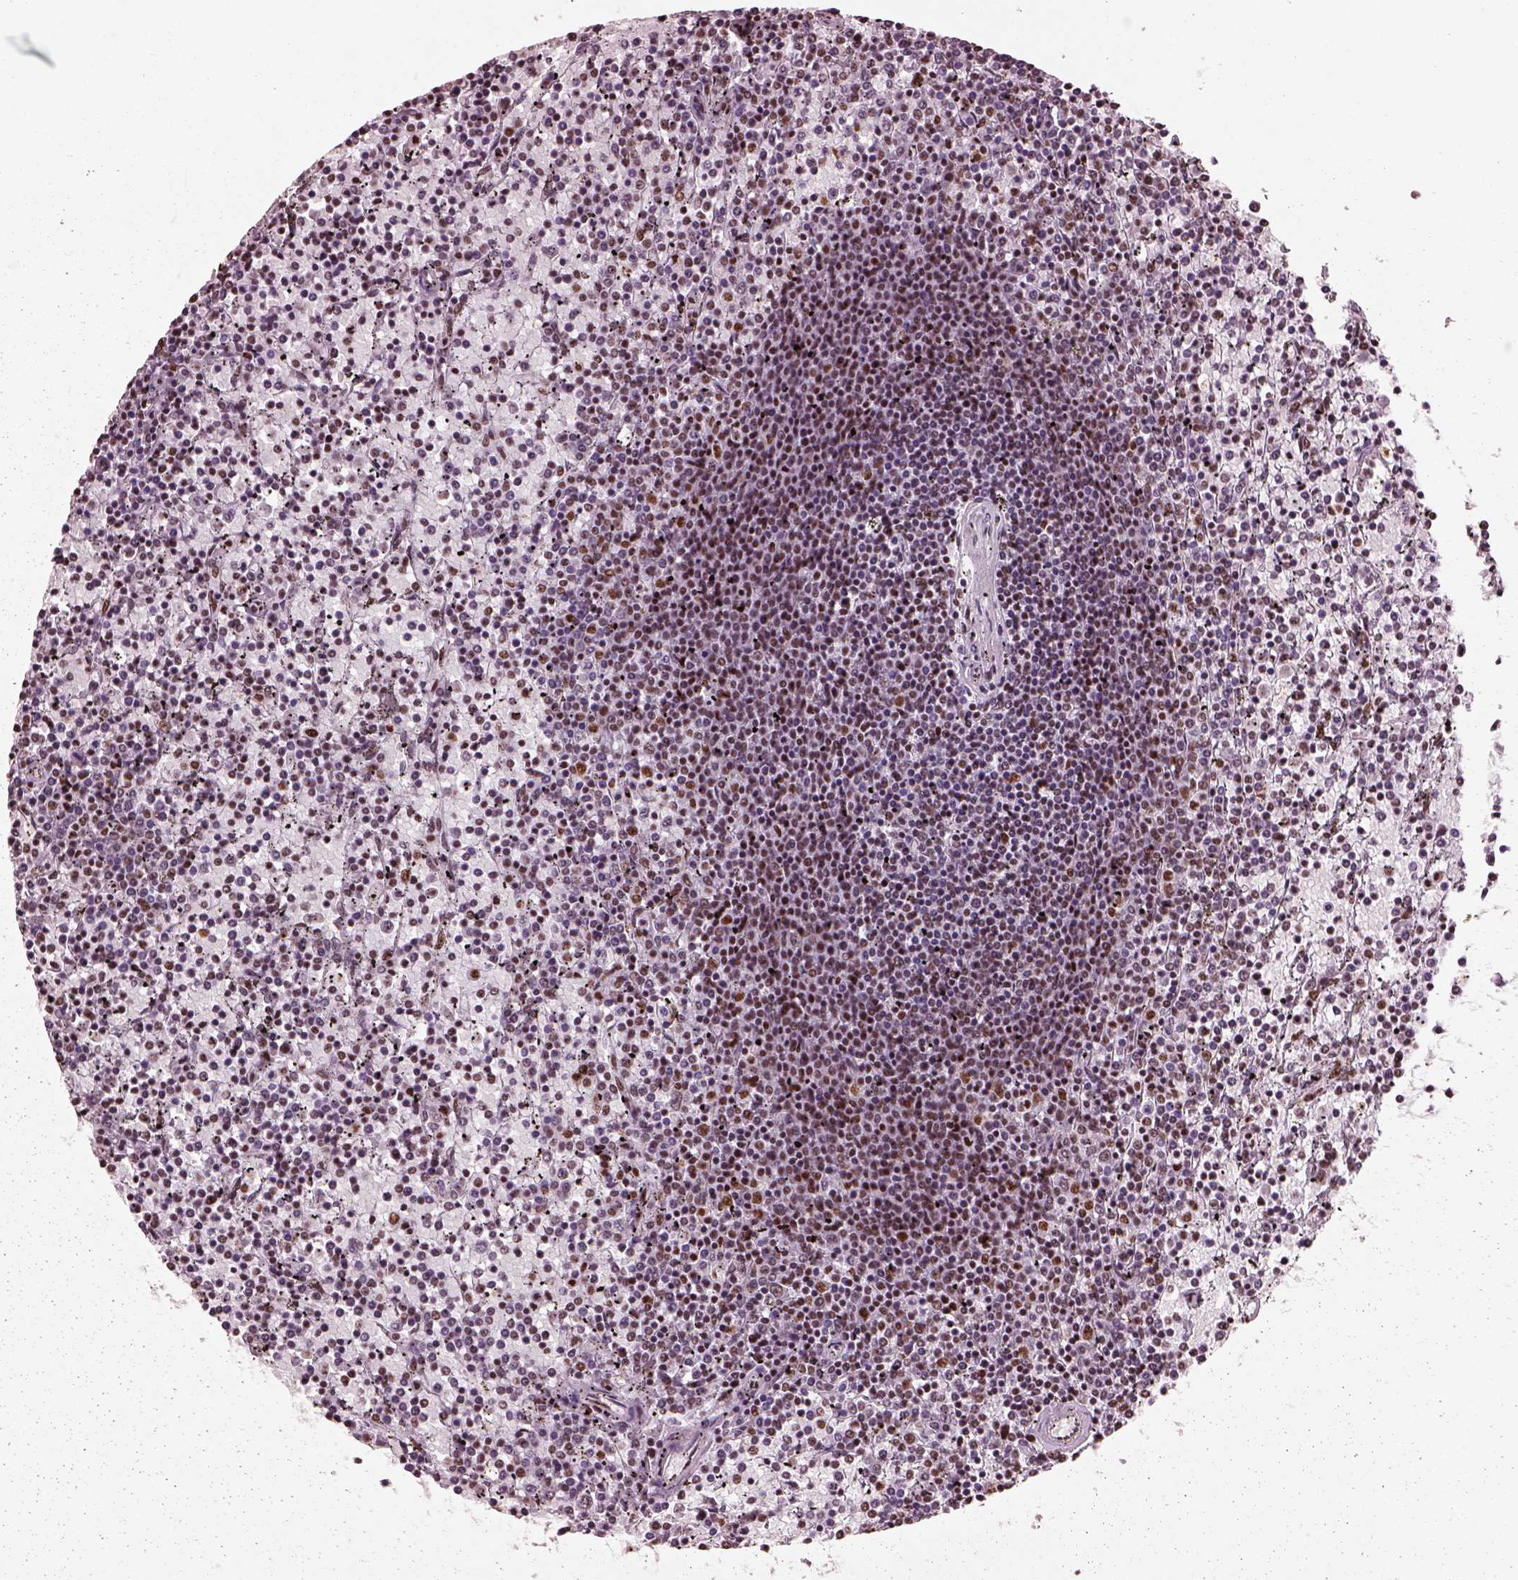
{"staining": {"intensity": "moderate", "quantity": ">75%", "location": "nuclear"}, "tissue": "lymphoma", "cell_type": "Tumor cells", "image_type": "cancer", "snomed": [{"axis": "morphology", "description": "Malignant lymphoma, non-Hodgkin's type, Low grade"}, {"axis": "topography", "description": "Spleen"}], "caption": "Malignant lymphoma, non-Hodgkin's type (low-grade) stained with a protein marker shows moderate staining in tumor cells.", "gene": "CBFA2T3", "patient": {"sex": "female", "age": 77}}